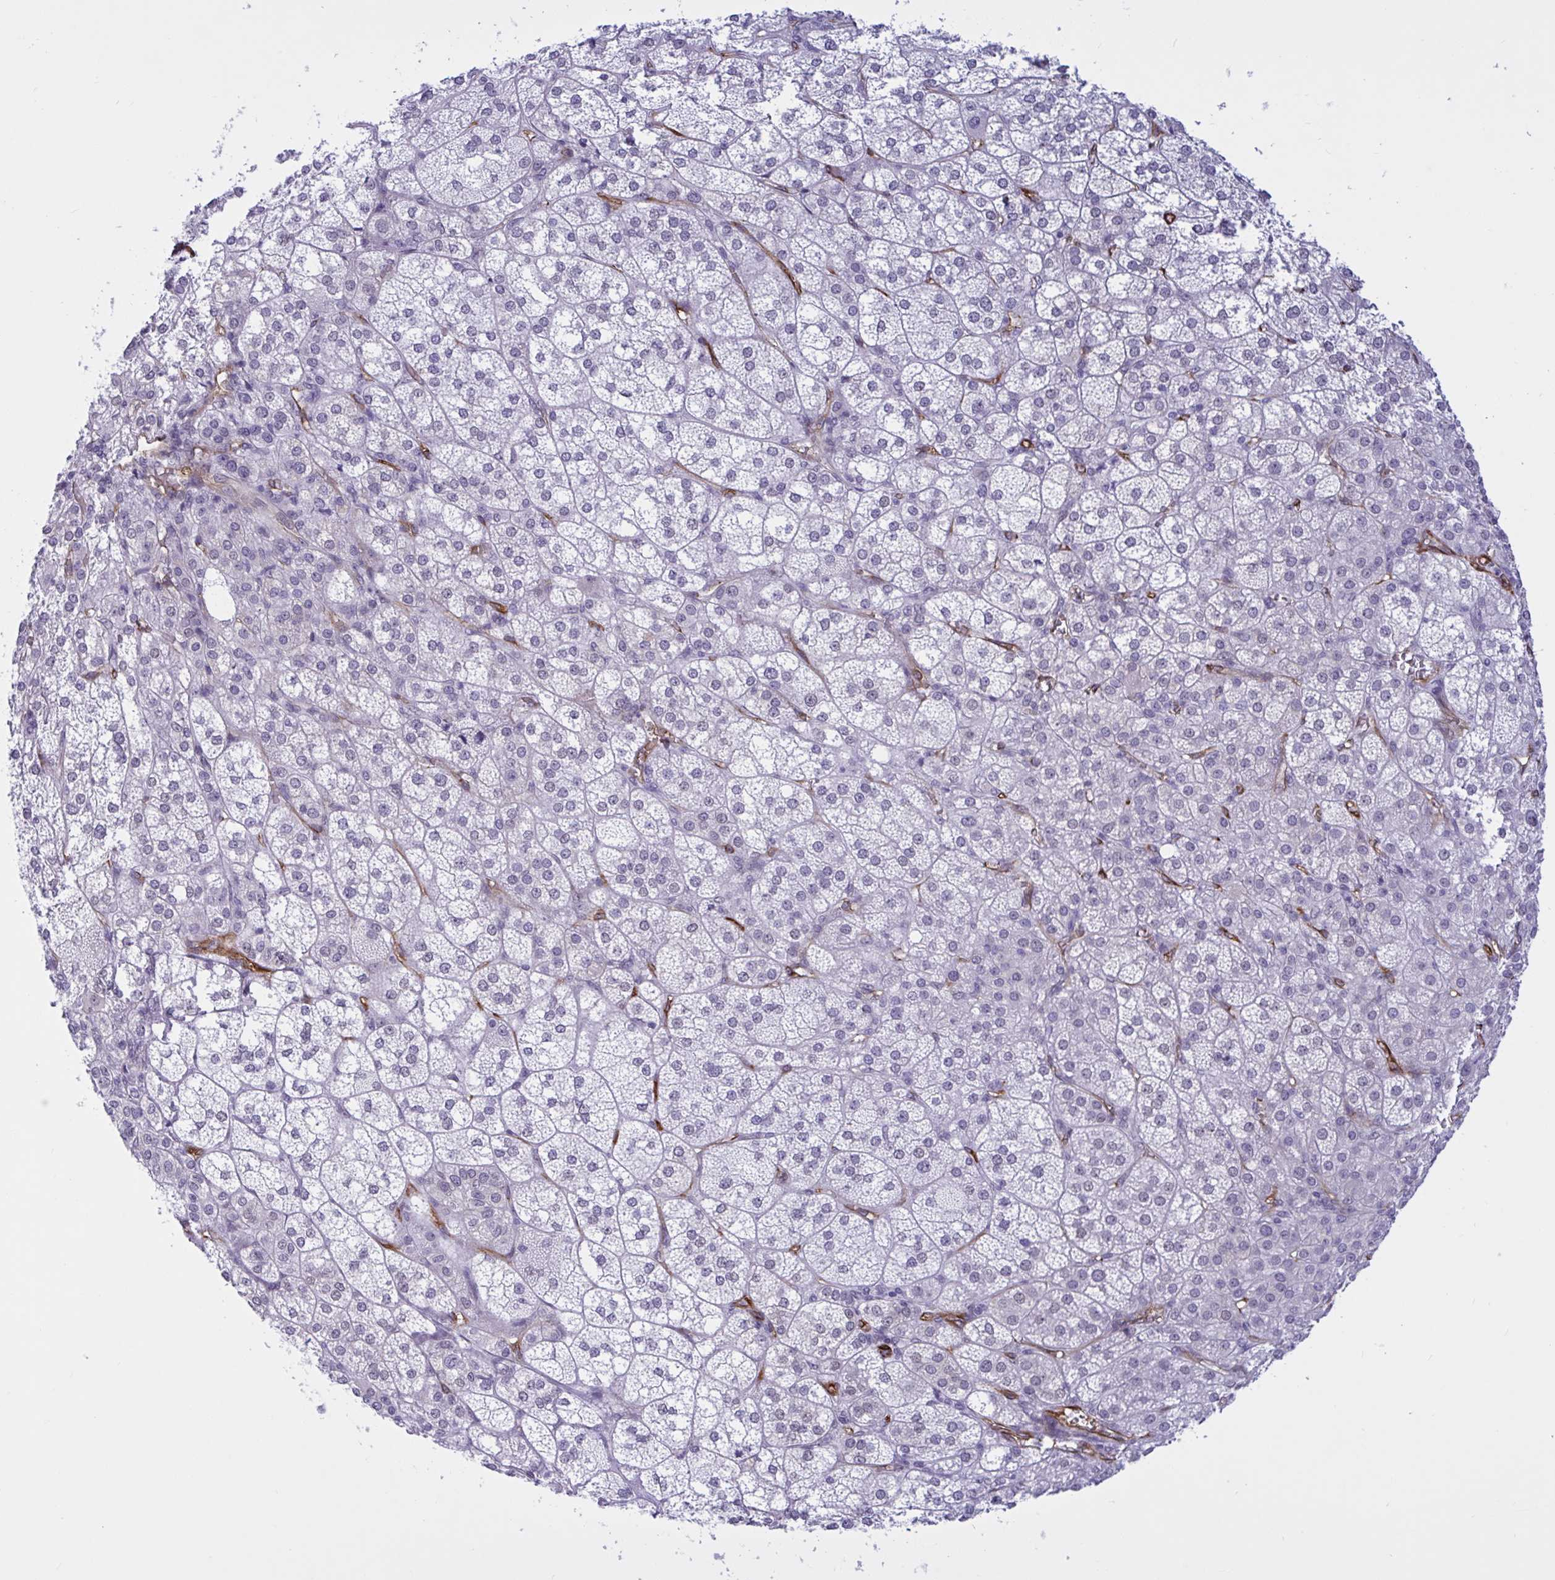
{"staining": {"intensity": "negative", "quantity": "none", "location": "none"}, "tissue": "adrenal gland", "cell_type": "Glandular cells", "image_type": "normal", "snomed": [{"axis": "morphology", "description": "Normal tissue, NOS"}, {"axis": "topography", "description": "Adrenal gland"}], "caption": "Immunohistochemical staining of normal human adrenal gland displays no significant positivity in glandular cells. (DAB immunohistochemistry (IHC) with hematoxylin counter stain).", "gene": "EML1", "patient": {"sex": "female", "age": 60}}